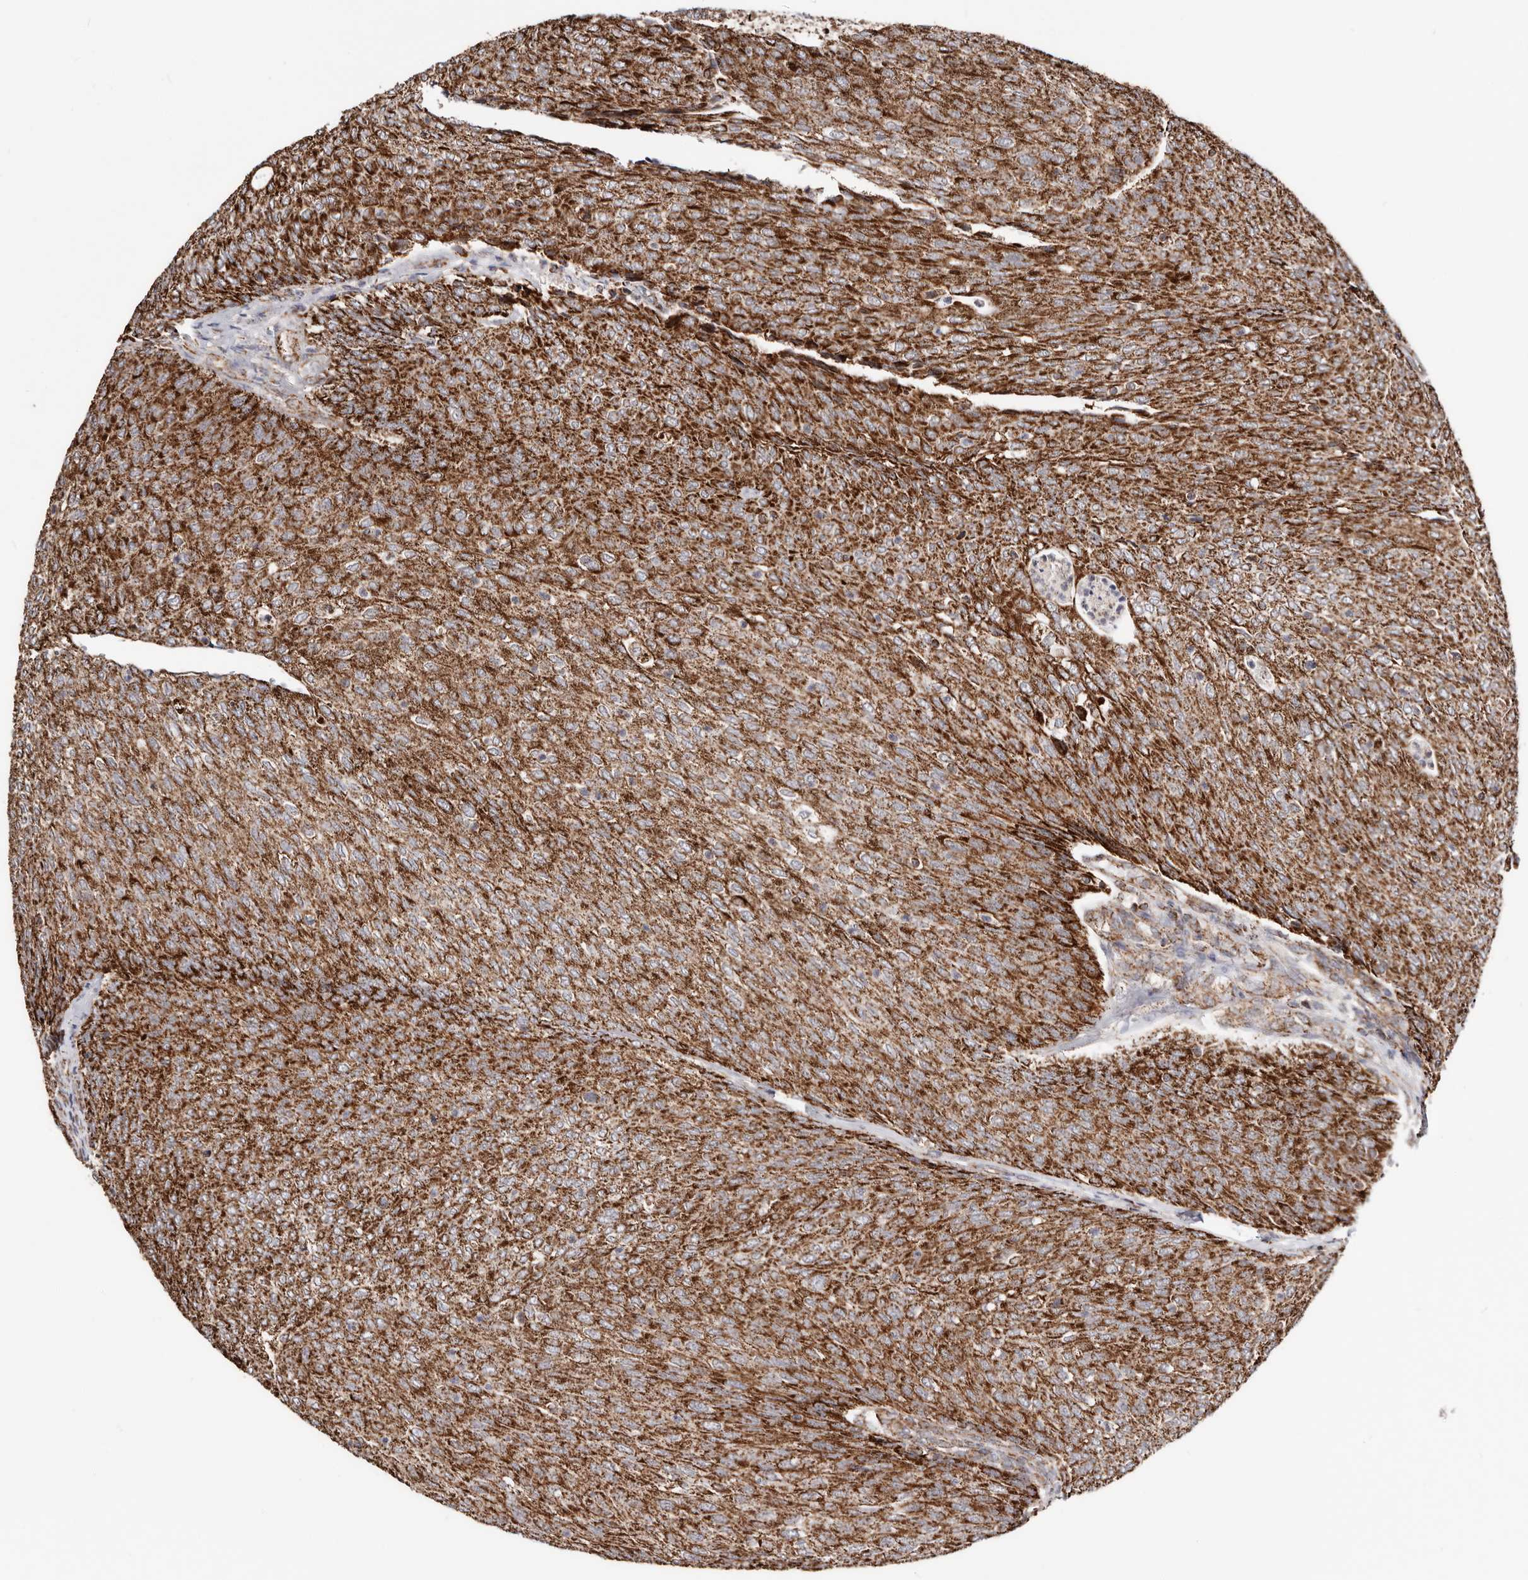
{"staining": {"intensity": "strong", "quantity": "25%-75%", "location": "cytoplasmic/membranous"}, "tissue": "urothelial cancer", "cell_type": "Tumor cells", "image_type": "cancer", "snomed": [{"axis": "morphology", "description": "Urothelial carcinoma, Low grade"}, {"axis": "topography", "description": "Urinary bladder"}], "caption": "Urothelial cancer stained with DAB immunohistochemistry displays high levels of strong cytoplasmic/membranous positivity in about 25%-75% of tumor cells.", "gene": "PRKACB", "patient": {"sex": "female", "age": 79}}